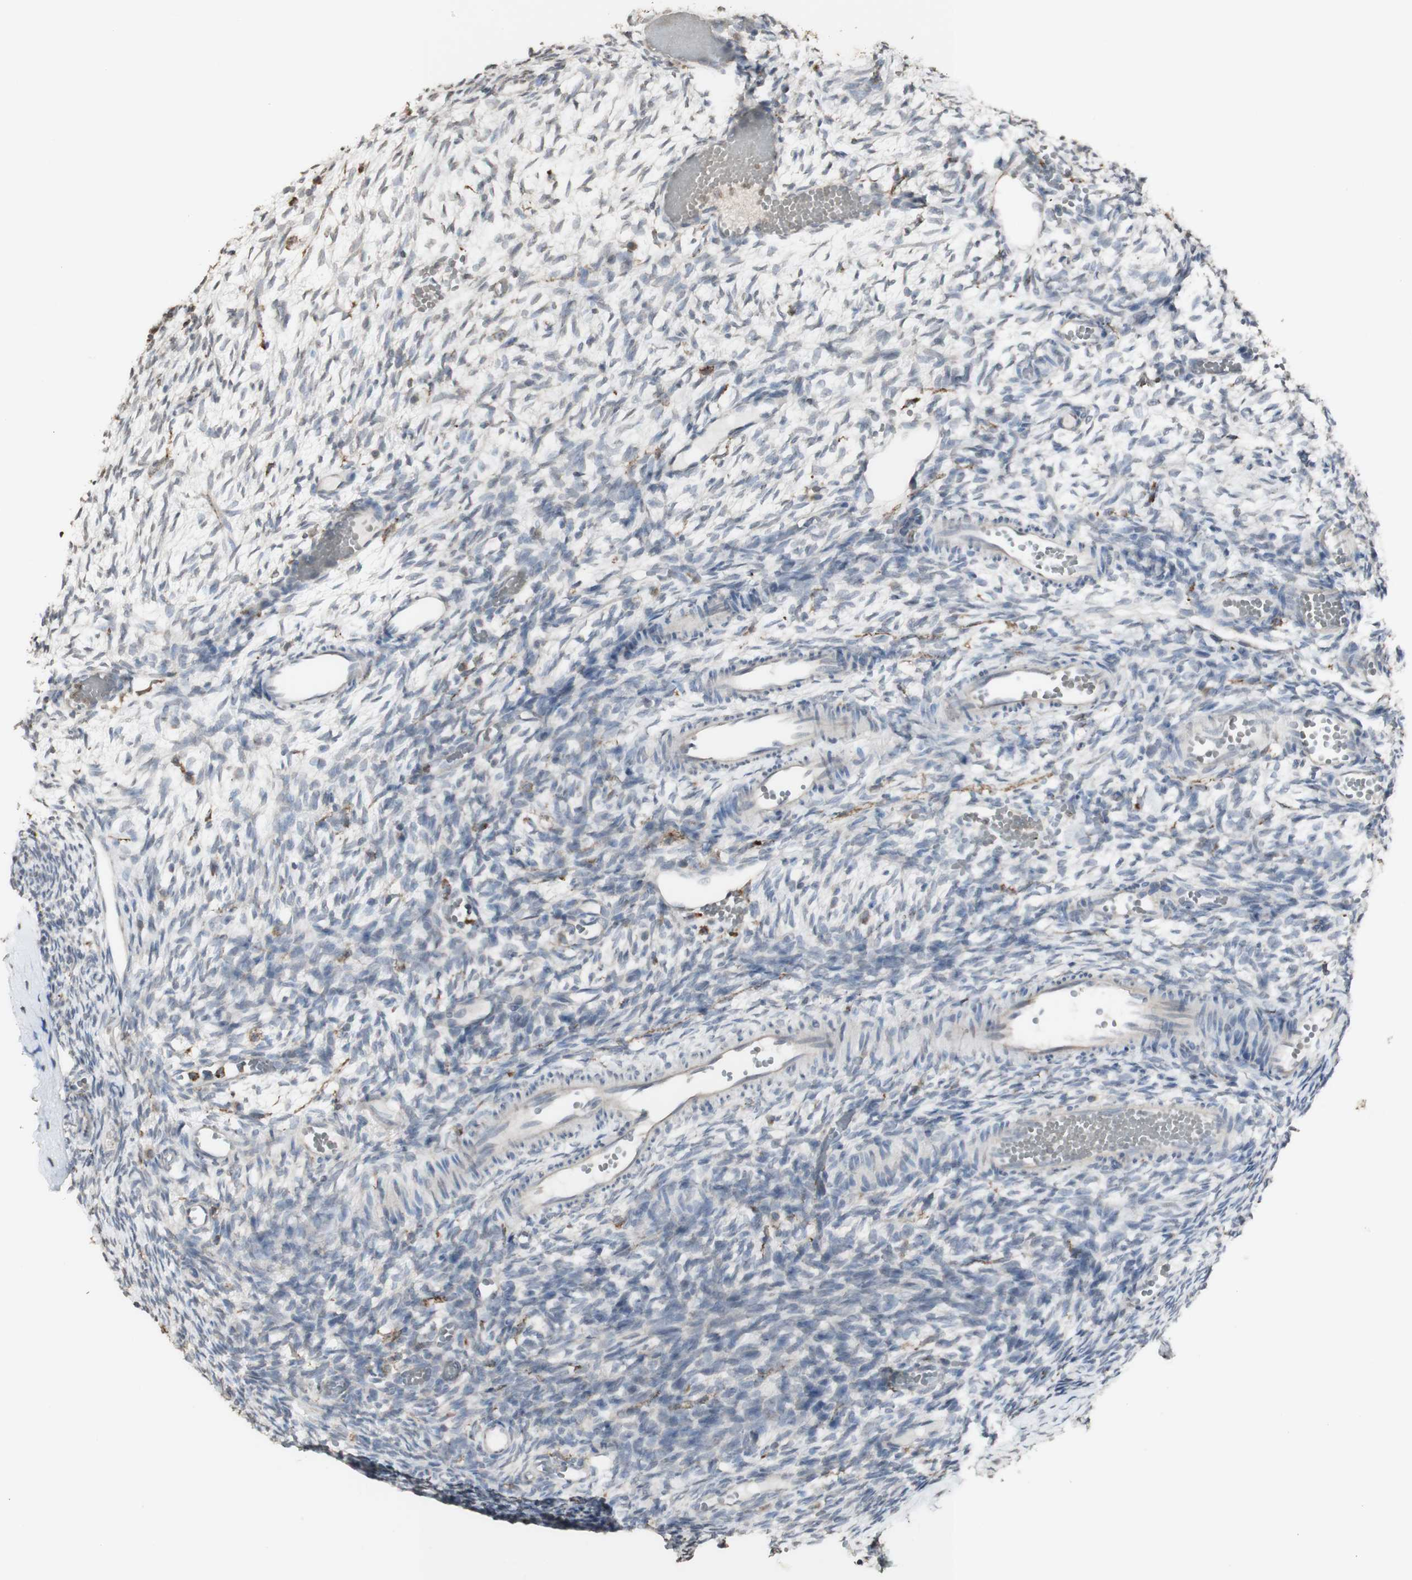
{"staining": {"intensity": "negative", "quantity": "none", "location": "none"}, "tissue": "ovary", "cell_type": "Ovarian stroma cells", "image_type": "normal", "snomed": [{"axis": "morphology", "description": "Normal tissue, NOS"}, {"axis": "topography", "description": "Ovary"}], "caption": "This is an immunohistochemistry (IHC) micrograph of unremarkable ovary. There is no expression in ovarian stroma cells.", "gene": "ATP6V1E1", "patient": {"sex": "female", "age": 35}}